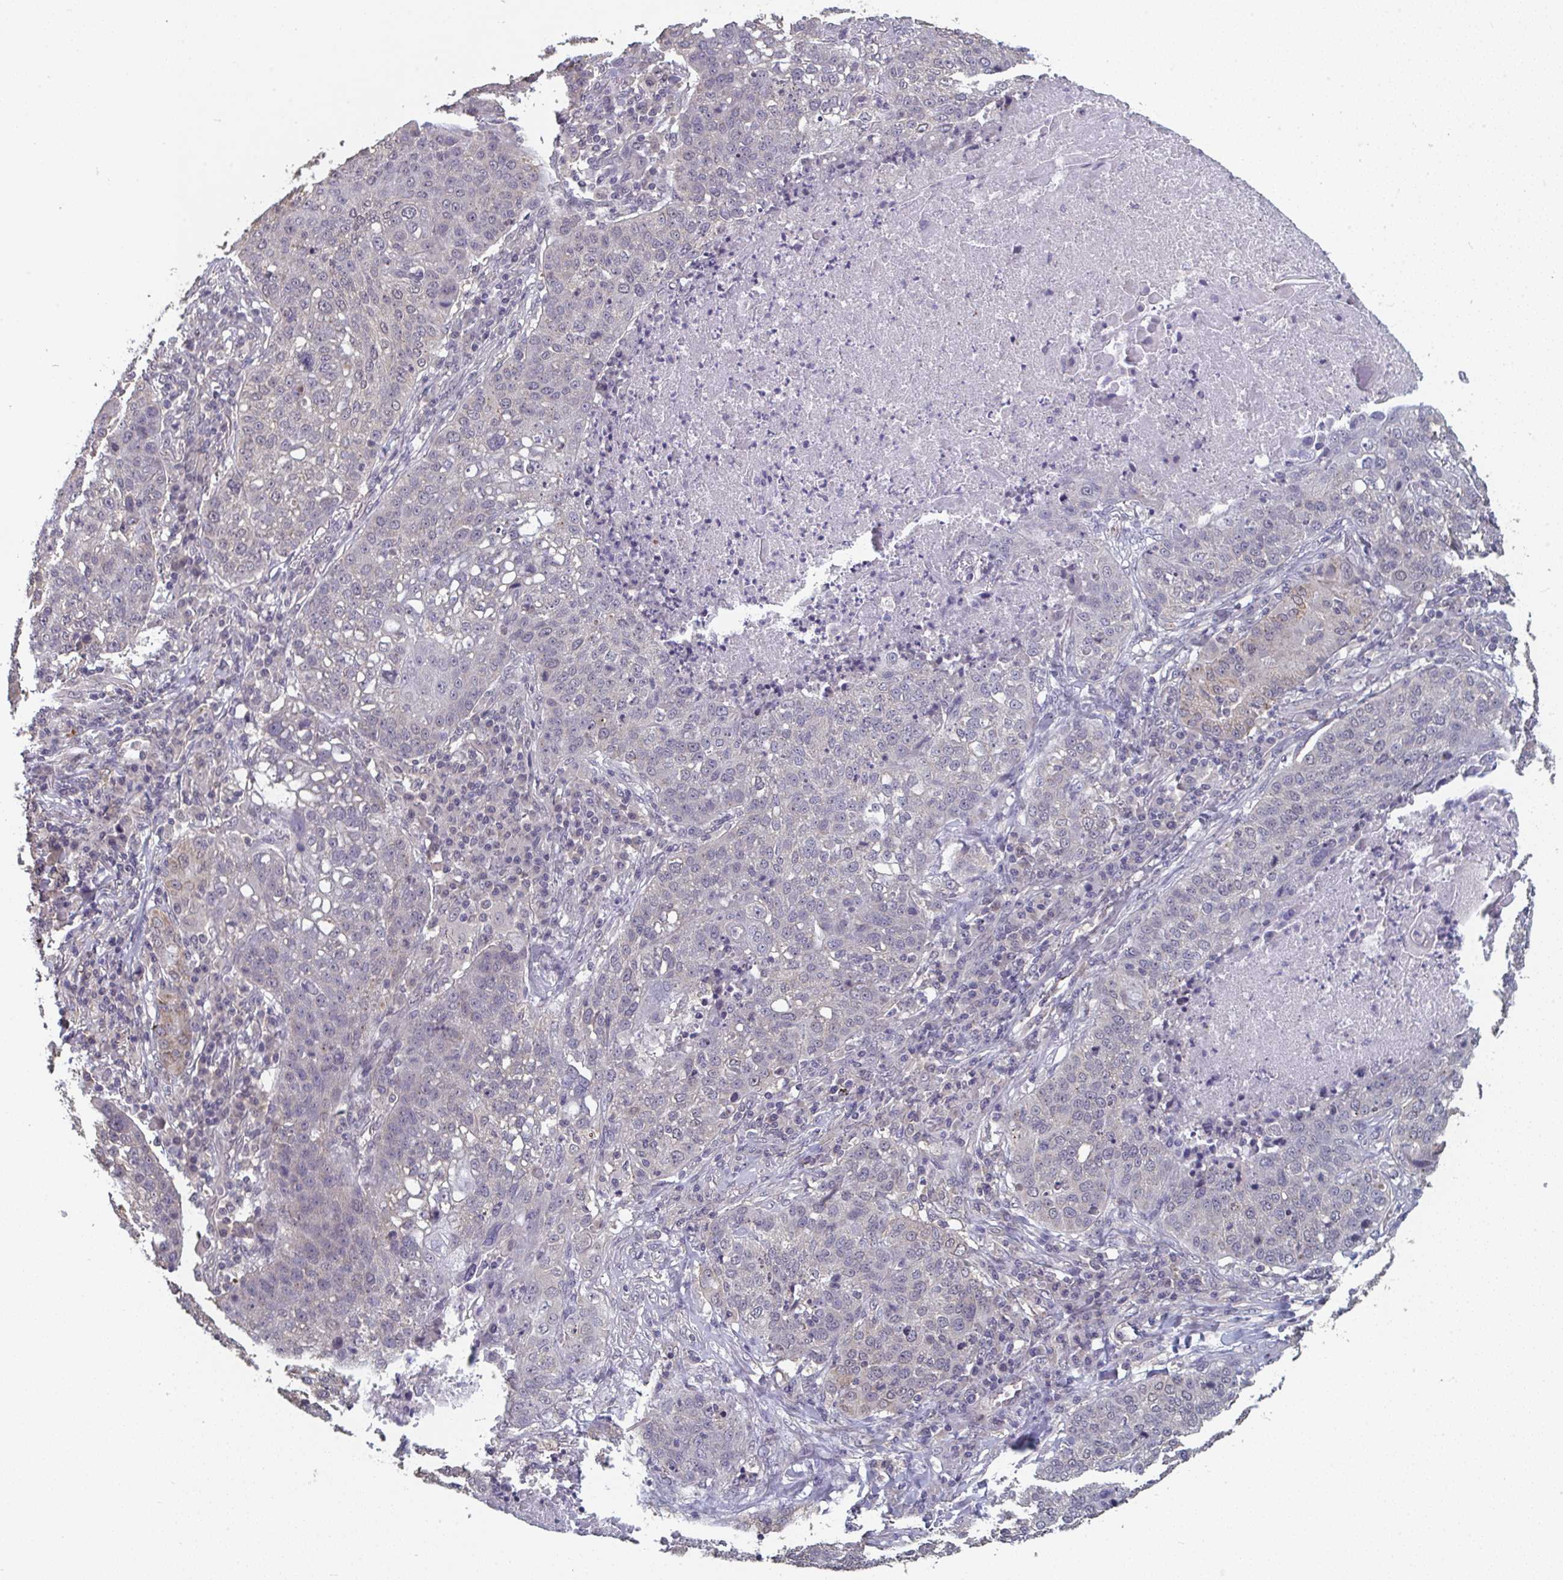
{"staining": {"intensity": "negative", "quantity": "none", "location": "none"}, "tissue": "lung cancer", "cell_type": "Tumor cells", "image_type": "cancer", "snomed": [{"axis": "morphology", "description": "Squamous cell carcinoma, NOS"}, {"axis": "topography", "description": "Lung"}], "caption": "This histopathology image is of lung squamous cell carcinoma stained with IHC to label a protein in brown with the nuclei are counter-stained blue. There is no positivity in tumor cells.", "gene": "LIX1", "patient": {"sex": "male", "age": 63}}